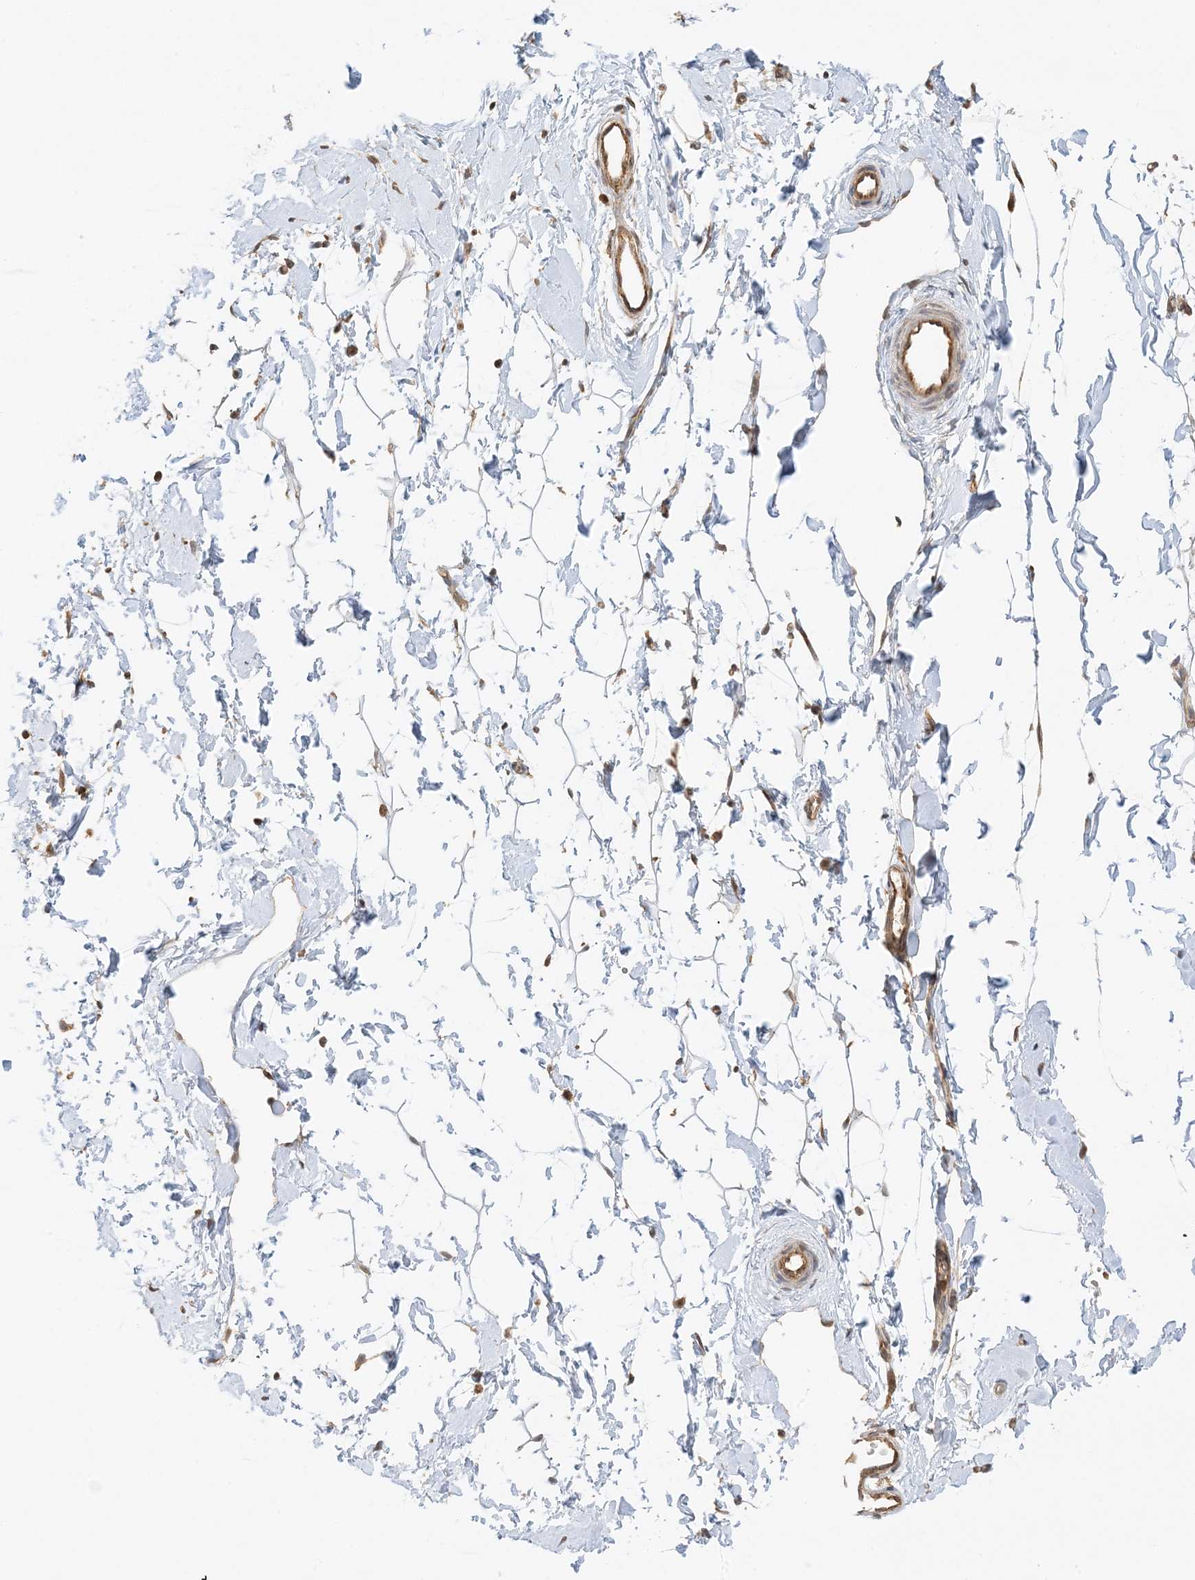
{"staining": {"intensity": "negative", "quantity": "<25%", "location": "cytoplasmic/membranous"}, "tissue": "adipose tissue", "cell_type": "Adipocytes", "image_type": "normal", "snomed": [{"axis": "morphology", "description": "Normal tissue, NOS"}, {"axis": "topography", "description": "Breast"}], "caption": "The image shows no significant positivity in adipocytes of adipose tissue. The staining is performed using DAB (3,3'-diaminobenzidine) brown chromogen with nuclei counter-stained in using hematoxylin.", "gene": "UBAP2L", "patient": {"sex": "female", "age": 23}}